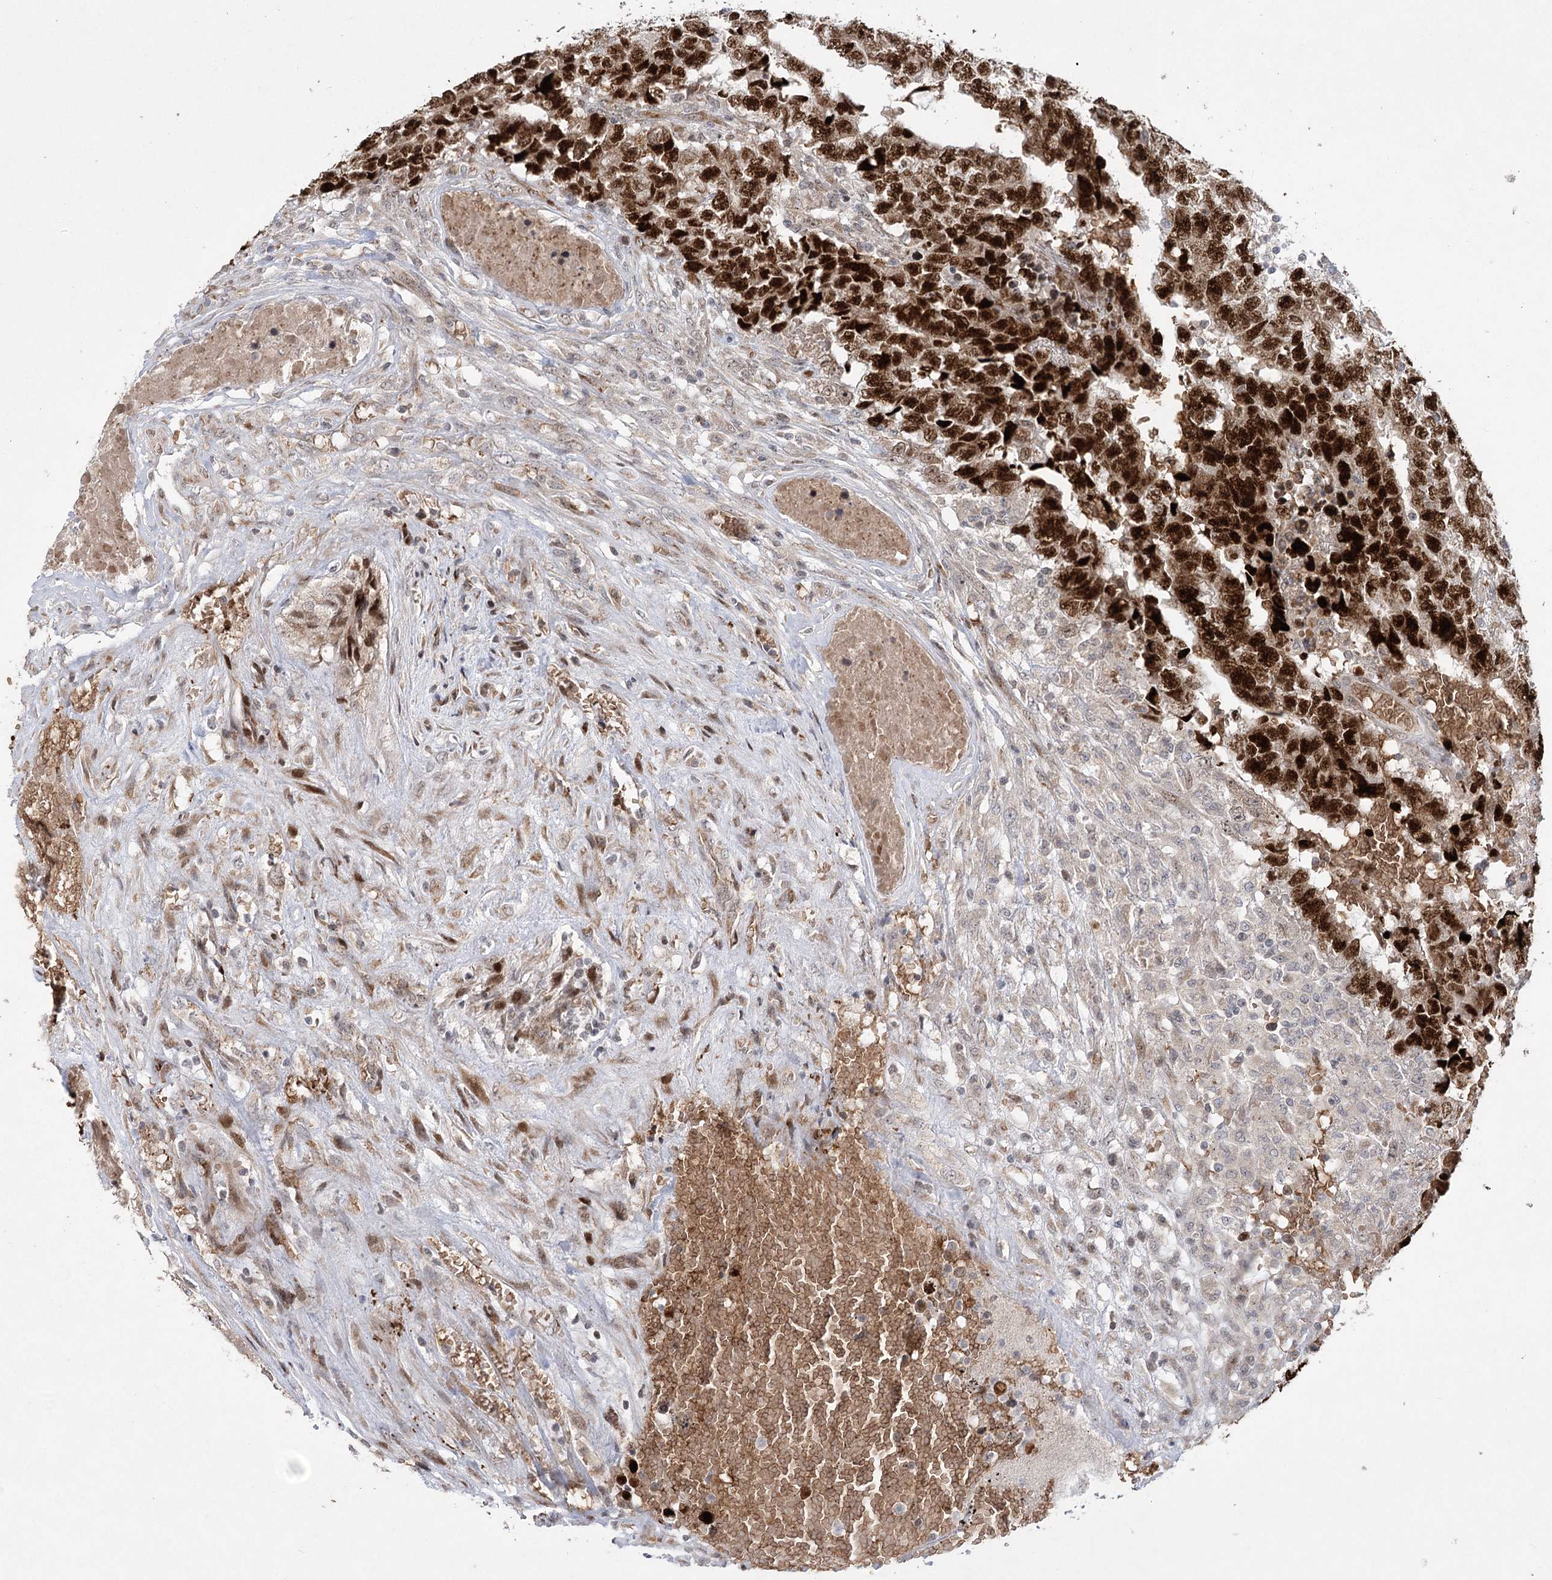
{"staining": {"intensity": "strong", "quantity": ">75%", "location": "nuclear"}, "tissue": "testis cancer", "cell_type": "Tumor cells", "image_type": "cancer", "snomed": [{"axis": "morphology", "description": "Carcinoma, Embryonal, NOS"}, {"axis": "topography", "description": "Testis"}], "caption": "Testis cancer stained for a protein (brown) demonstrates strong nuclear positive staining in approximately >75% of tumor cells.", "gene": "NSMCE4A", "patient": {"sex": "male", "age": 25}}